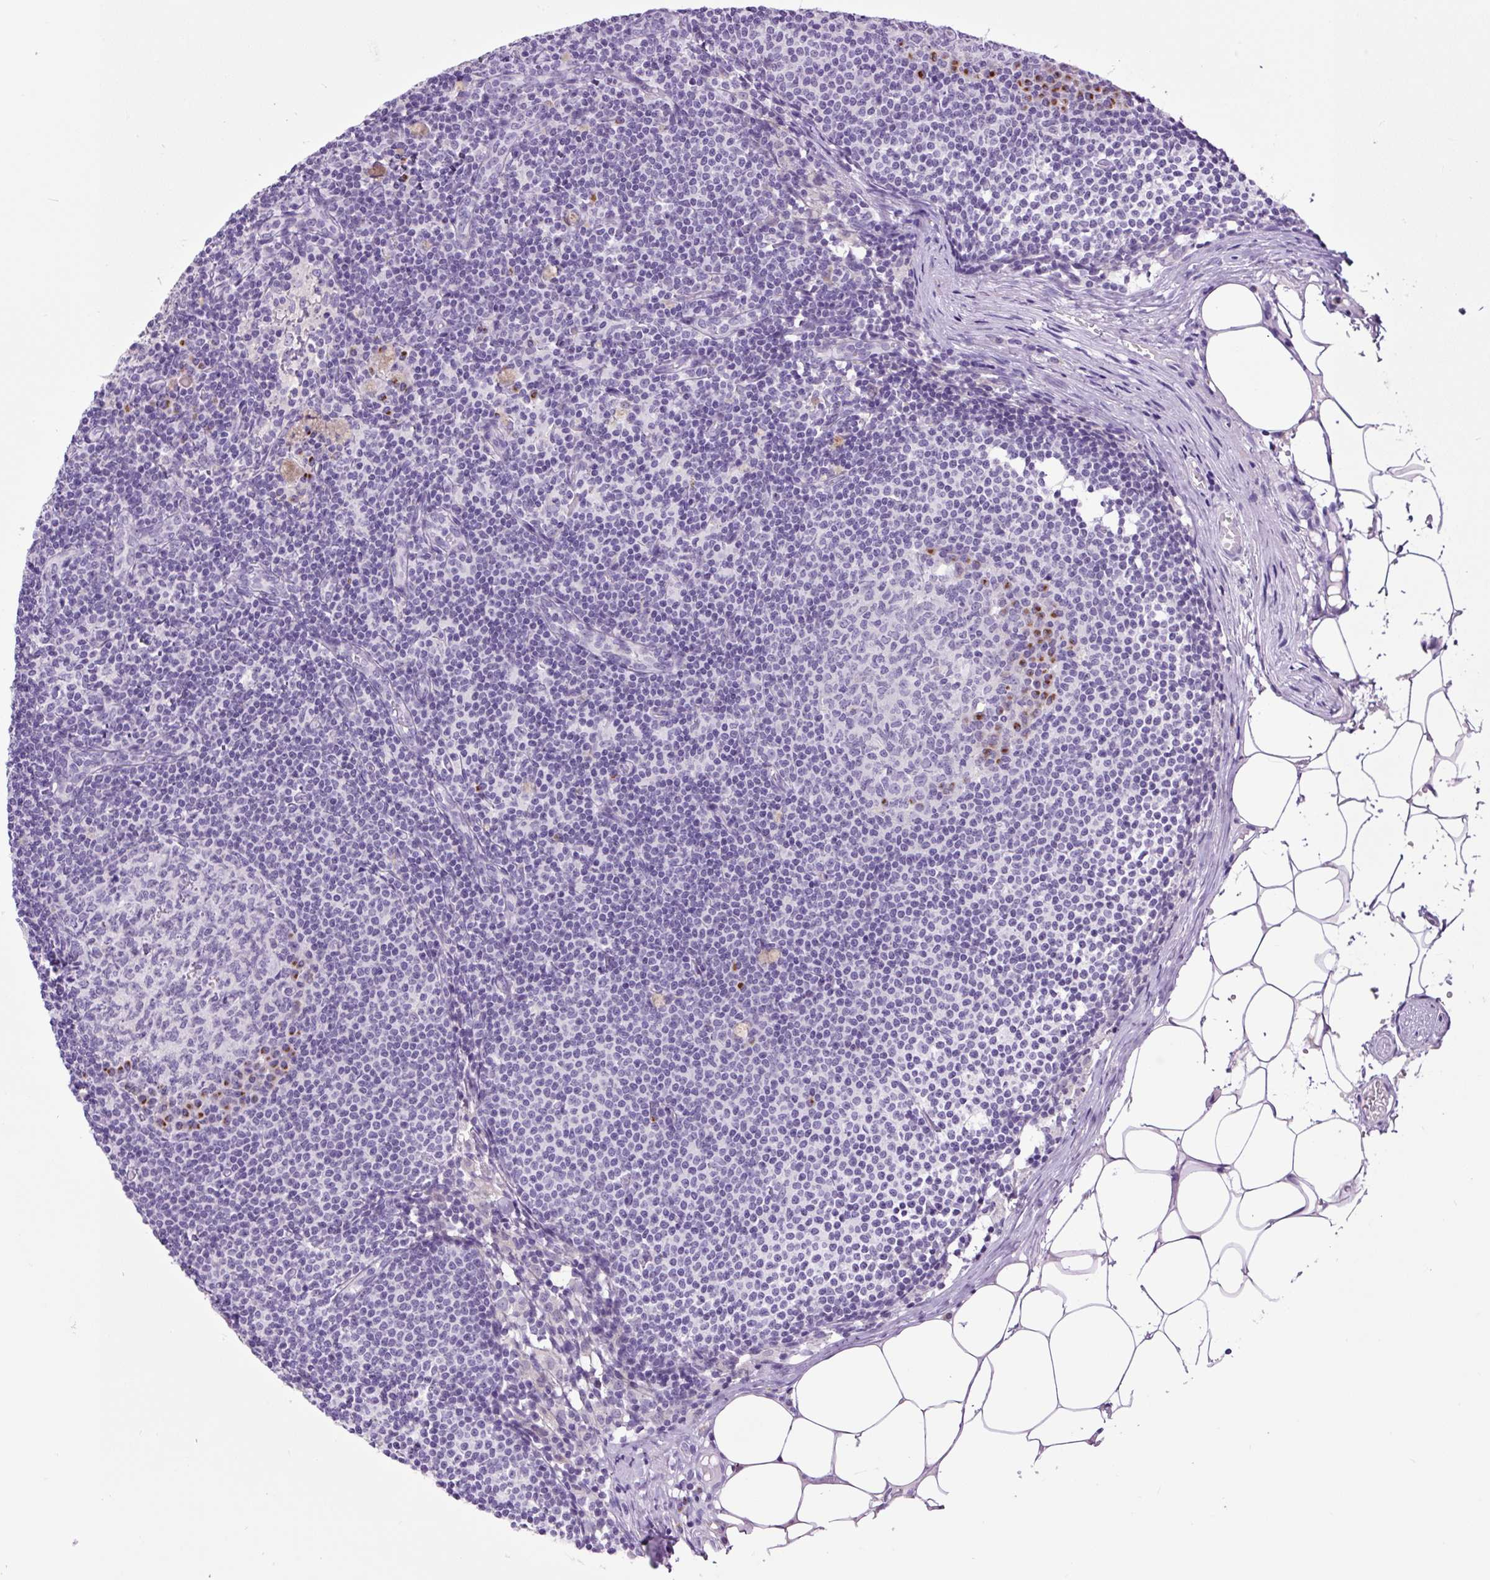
{"staining": {"intensity": "strong", "quantity": "<25%", "location": "cytoplasmic/membranous"}, "tissue": "lymph node", "cell_type": "Germinal center cells", "image_type": "normal", "snomed": [{"axis": "morphology", "description": "Normal tissue, NOS"}, {"axis": "topography", "description": "Lymph node"}], "caption": "Germinal center cells demonstrate medium levels of strong cytoplasmic/membranous staining in about <25% of cells in normal lymph node.", "gene": "MFSD3", "patient": {"sex": "male", "age": 49}}